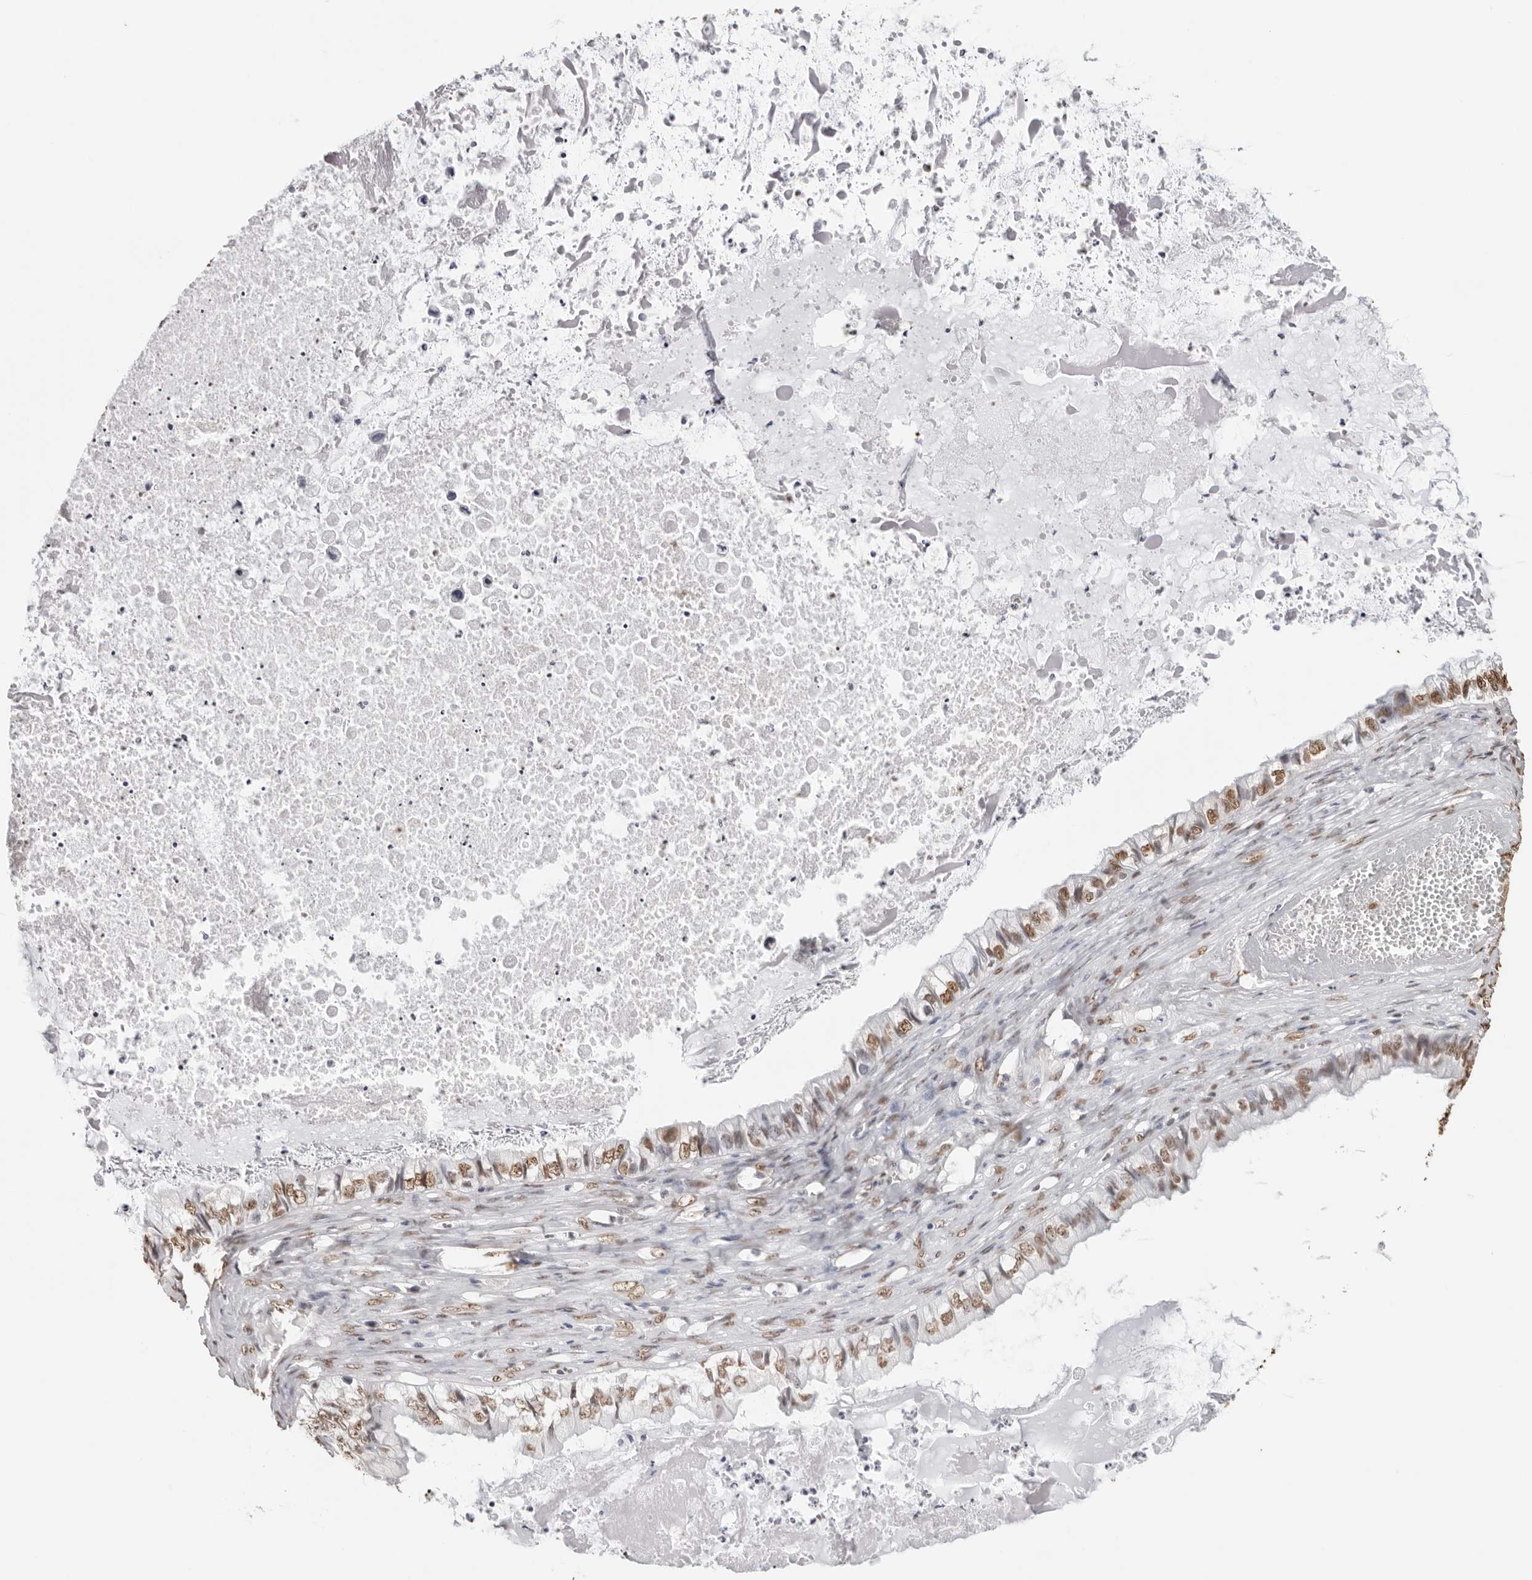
{"staining": {"intensity": "moderate", "quantity": ">75%", "location": "nuclear"}, "tissue": "ovarian cancer", "cell_type": "Tumor cells", "image_type": "cancer", "snomed": [{"axis": "morphology", "description": "Cystadenocarcinoma, mucinous, NOS"}, {"axis": "topography", "description": "Ovary"}], "caption": "High-power microscopy captured an IHC micrograph of mucinous cystadenocarcinoma (ovarian), revealing moderate nuclear expression in about >75% of tumor cells.", "gene": "OLIG3", "patient": {"sex": "female", "age": 80}}